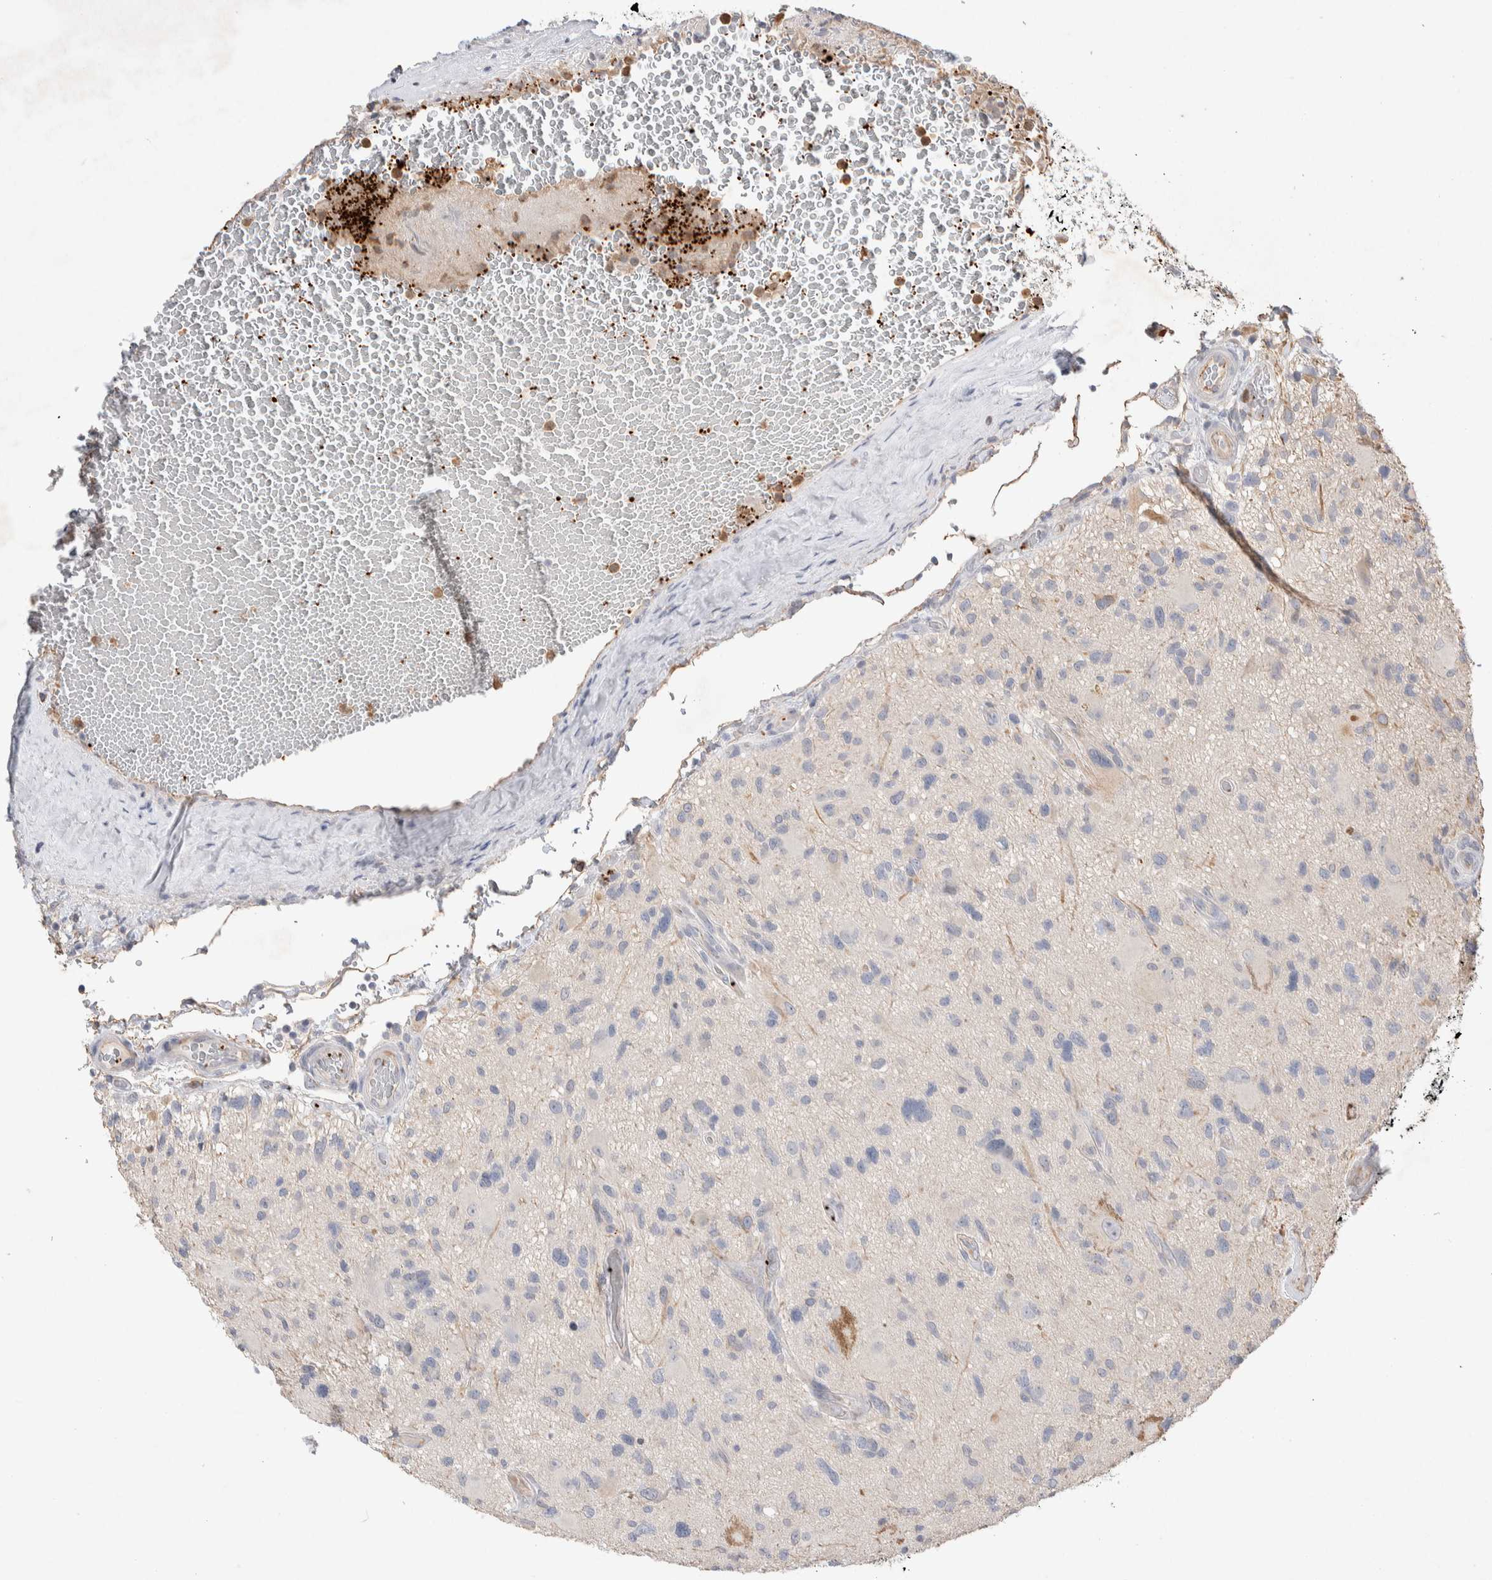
{"staining": {"intensity": "negative", "quantity": "none", "location": "none"}, "tissue": "glioma", "cell_type": "Tumor cells", "image_type": "cancer", "snomed": [{"axis": "morphology", "description": "Glioma, malignant, High grade"}, {"axis": "topography", "description": "Brain"}], "caption": "The immunohistochemistry micrograph has no significant positivity in tumor cells of malignant glioma (high-grade) tissue.", "gene": "FFAR2", "patient": {"sex": "male", "age": 33}}